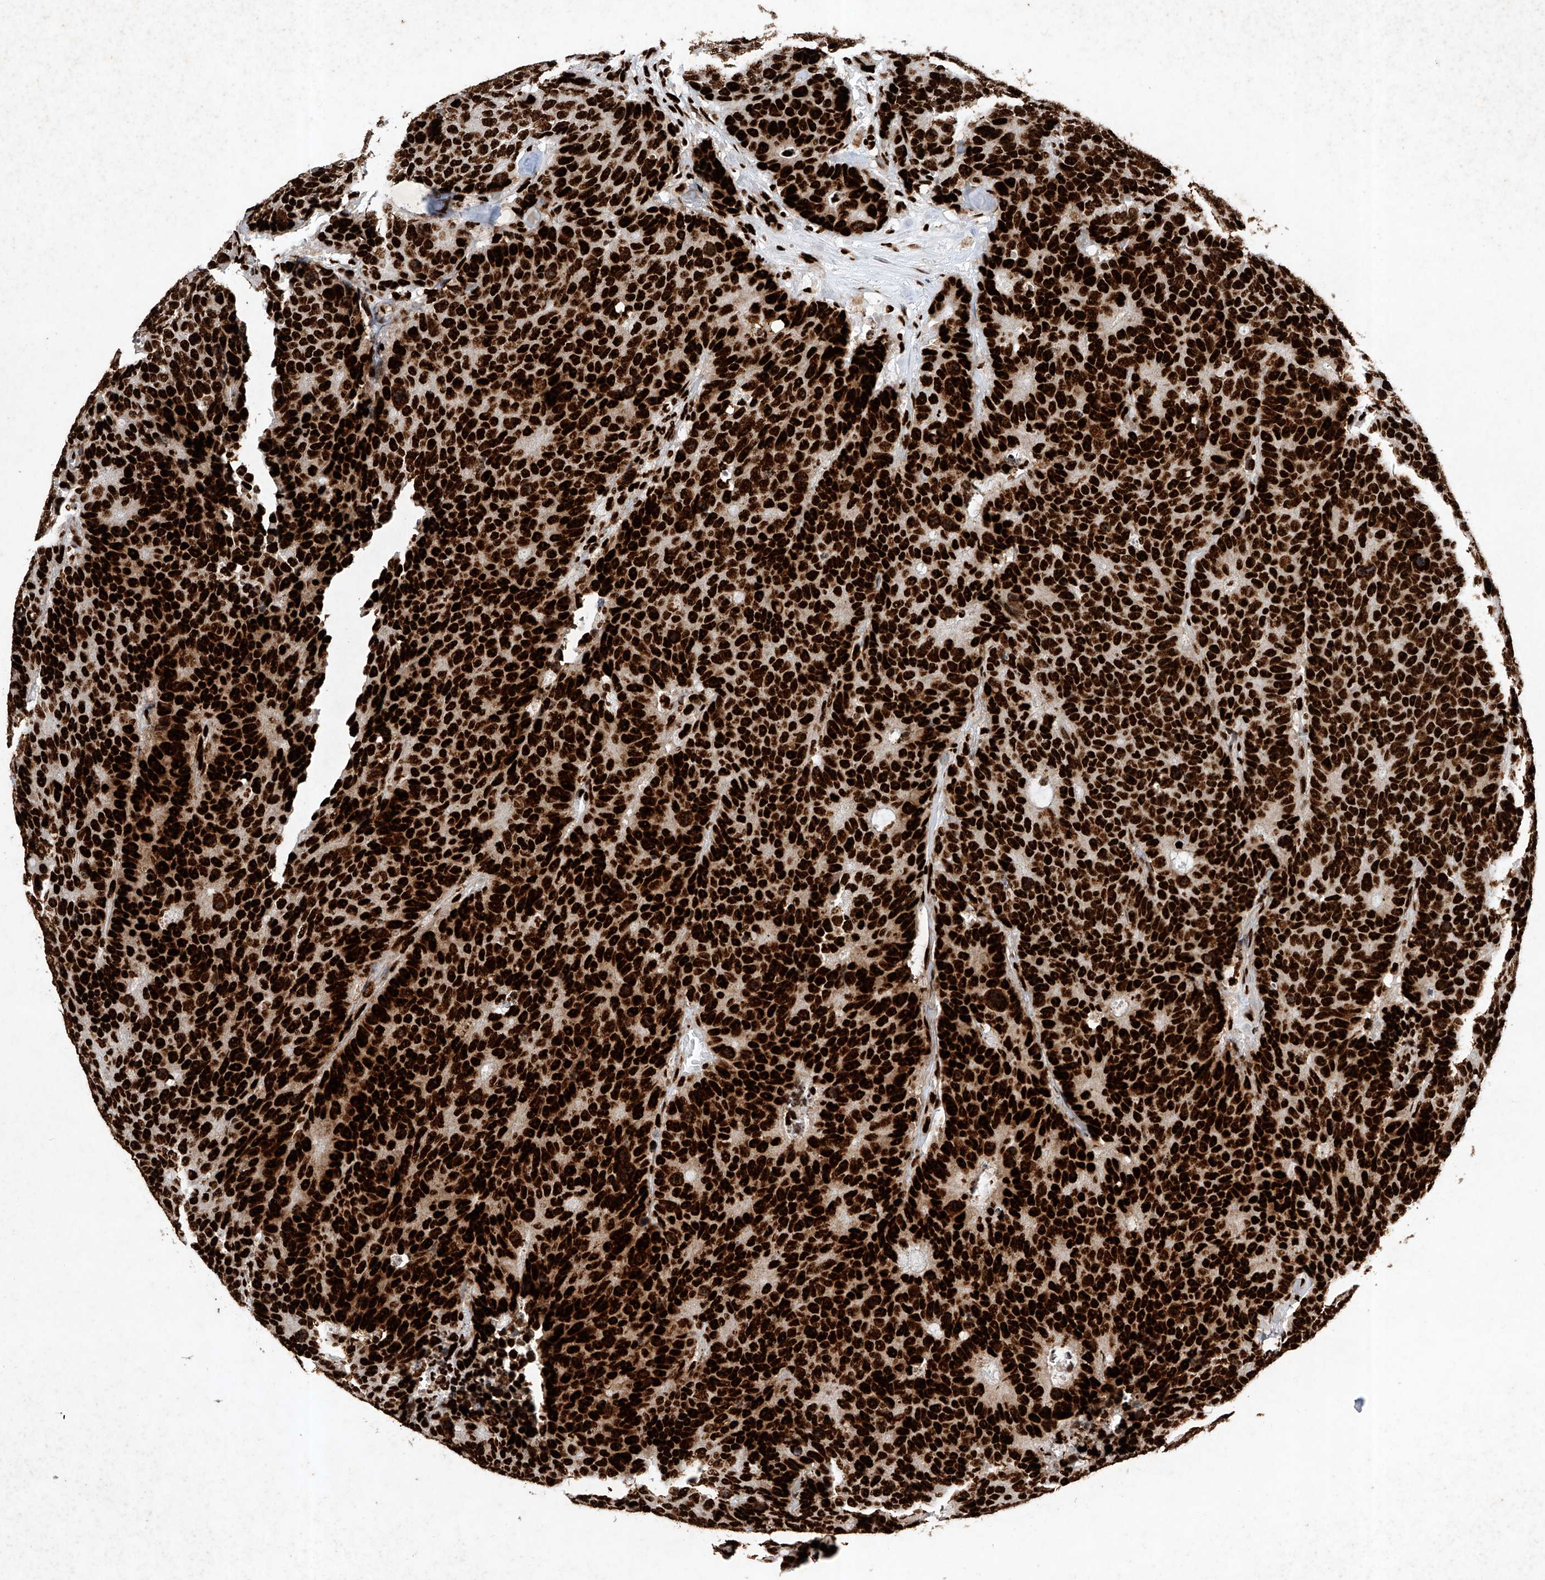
{"staining": {"intensity": "strong", "quantity": ">75%", "location": "nuclear"}, "tissue": "colorectal cancer", "cell_type": "Tumor cells", "image_type": "cancer", "snomed": [{"axis": "morphology", "description": "Adenocarcinoma, NOS"}, {"axis": "topography", "description": "Colon"}], "caption": "Human colorectal cancer (adenocarcinoma) stained for a protein (brown) demonstrates strong nuclear positive expression in approximately >75% of tumor cells.", "gene": "SRSF6", "patient": {"sex": "female", "age": 86}}